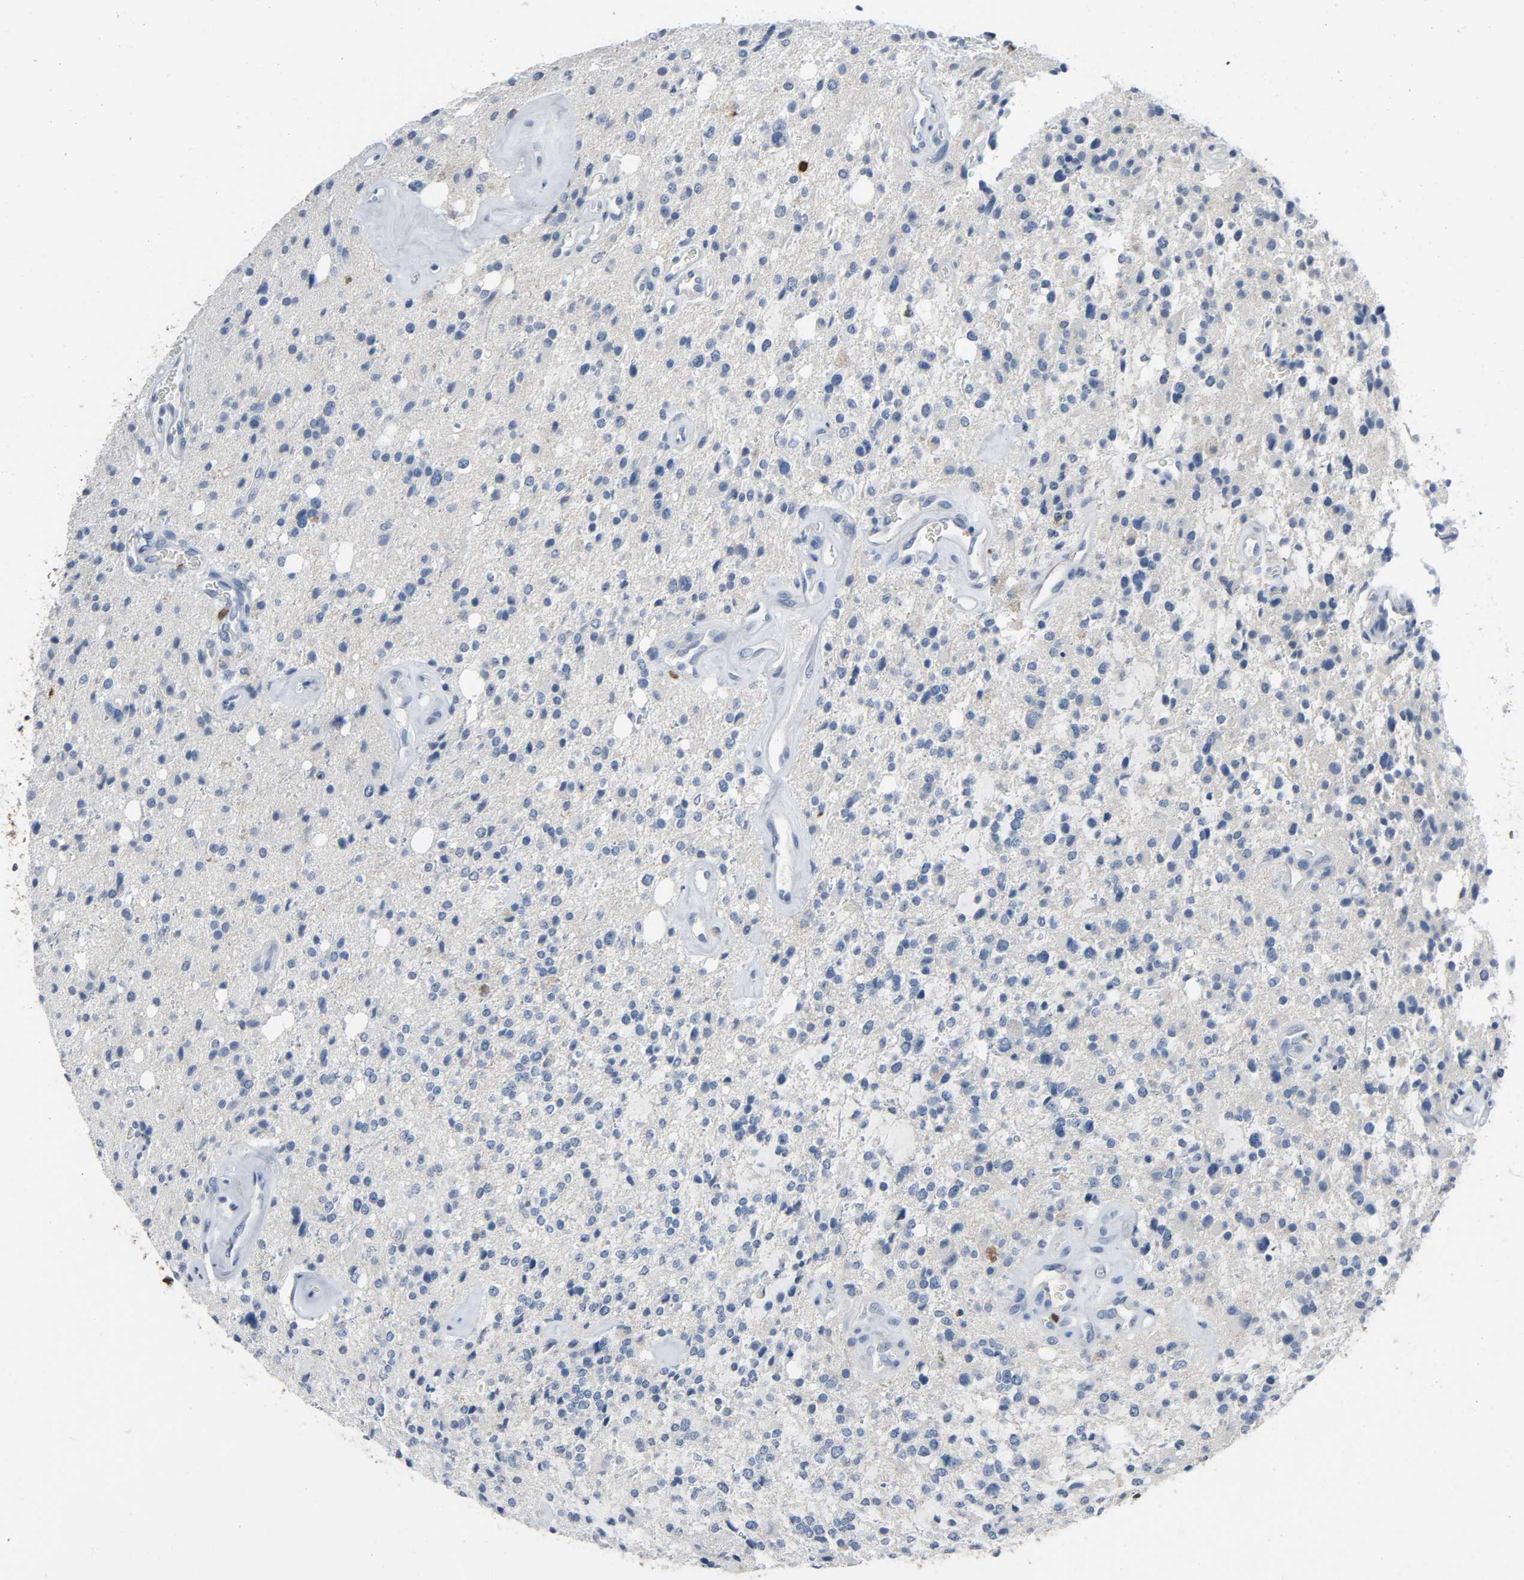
{"staining": {"intensity": "negative", "quantity": "none", "location": "none"}, "tissue": "glioma", "cell_type": "Tumor cells", "image_type": "cancer", "snomed": [{"axis": "morphology", "description": "Glioma, malignant, High grade"}, {"axis": "topography", "description": "Brain"}], "caption": "There is no significant positivity in tumor cells of glioma.", "gene": "LCK", "patient": {"sex": "male", "age": 47}}